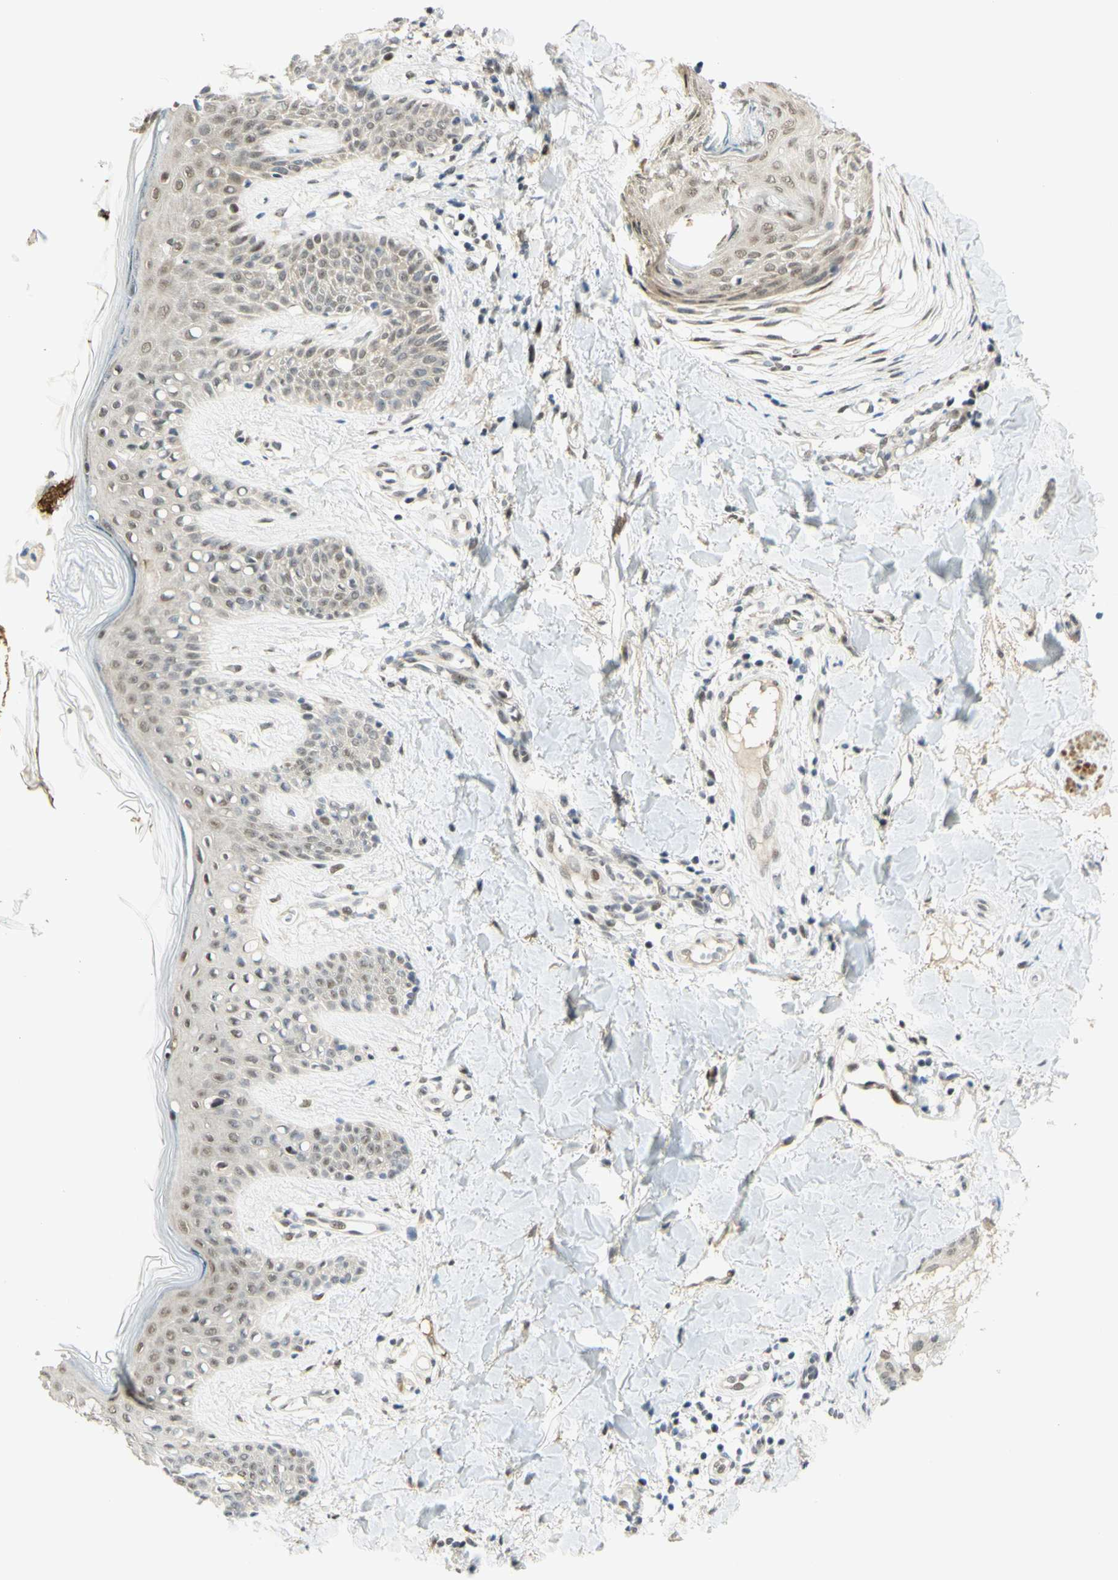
{"staining": {"intensity": "weak", "quantity": "25%-75%", "location": "cytoplasmic/membranous"}, "tissue": "skin", "cell_type": "Fibroblasts", "image_type": "normal", "snomed": [{"axis": "morphology", "description": "Normal tissue, NOS"}, {"axis": "topography", "description": "Skin"}], "caption": "Immunohistochemistry of unremarkable human skin demonstrates low levels of weak cytoplasmic/membranous staining in about 25%-75% of fibroblasts.", "gene": "DDX1", "patient": {"sex": "male", "age": 16}}